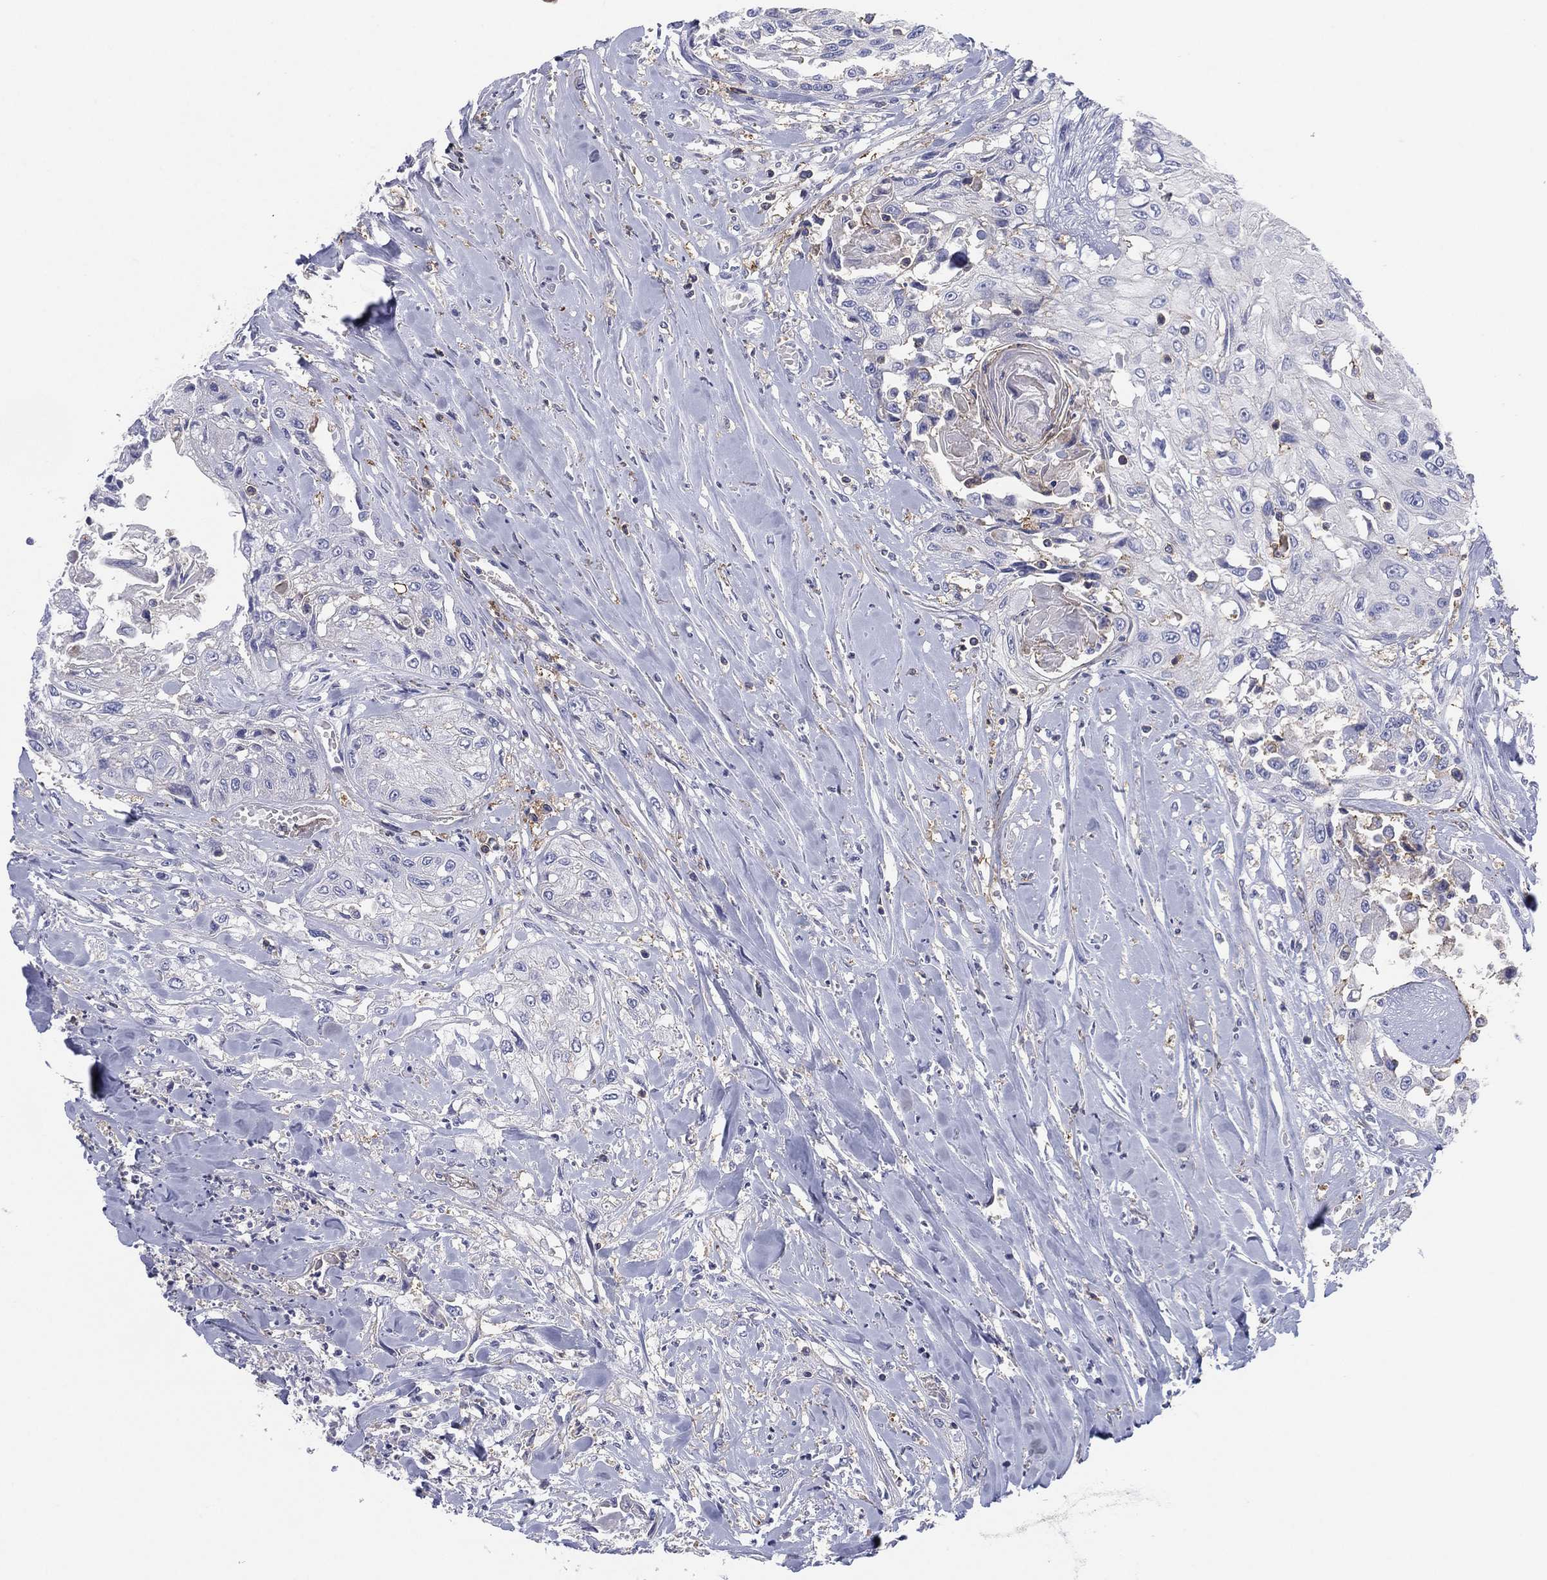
{"staining": {"intensity": "negative", "quantity": "none", "location": "none"}, "tissue": "head and neck cancer", "cell_type": "Tumor cells", "image_type": "cancer", "snomed": [{"axis": "morphology", "description": "Normal tissue, NOS"}, {"axis": "morphology", "description": "Squamous cell carcinoma, NOS"}, {"axis": "topography", "description": "Oral tissue"}, {"axis": "topography", "description": "Peripheral nerve tissue"}, {"axis": "topography", "description": "Head-Neck"}], "caption": "Head and neck cancer was stained to show a protein in brown. There is no significant expression in tumor cells.", "gene": "SELPLG", "patient": {"sex": "female", "age": 59}}